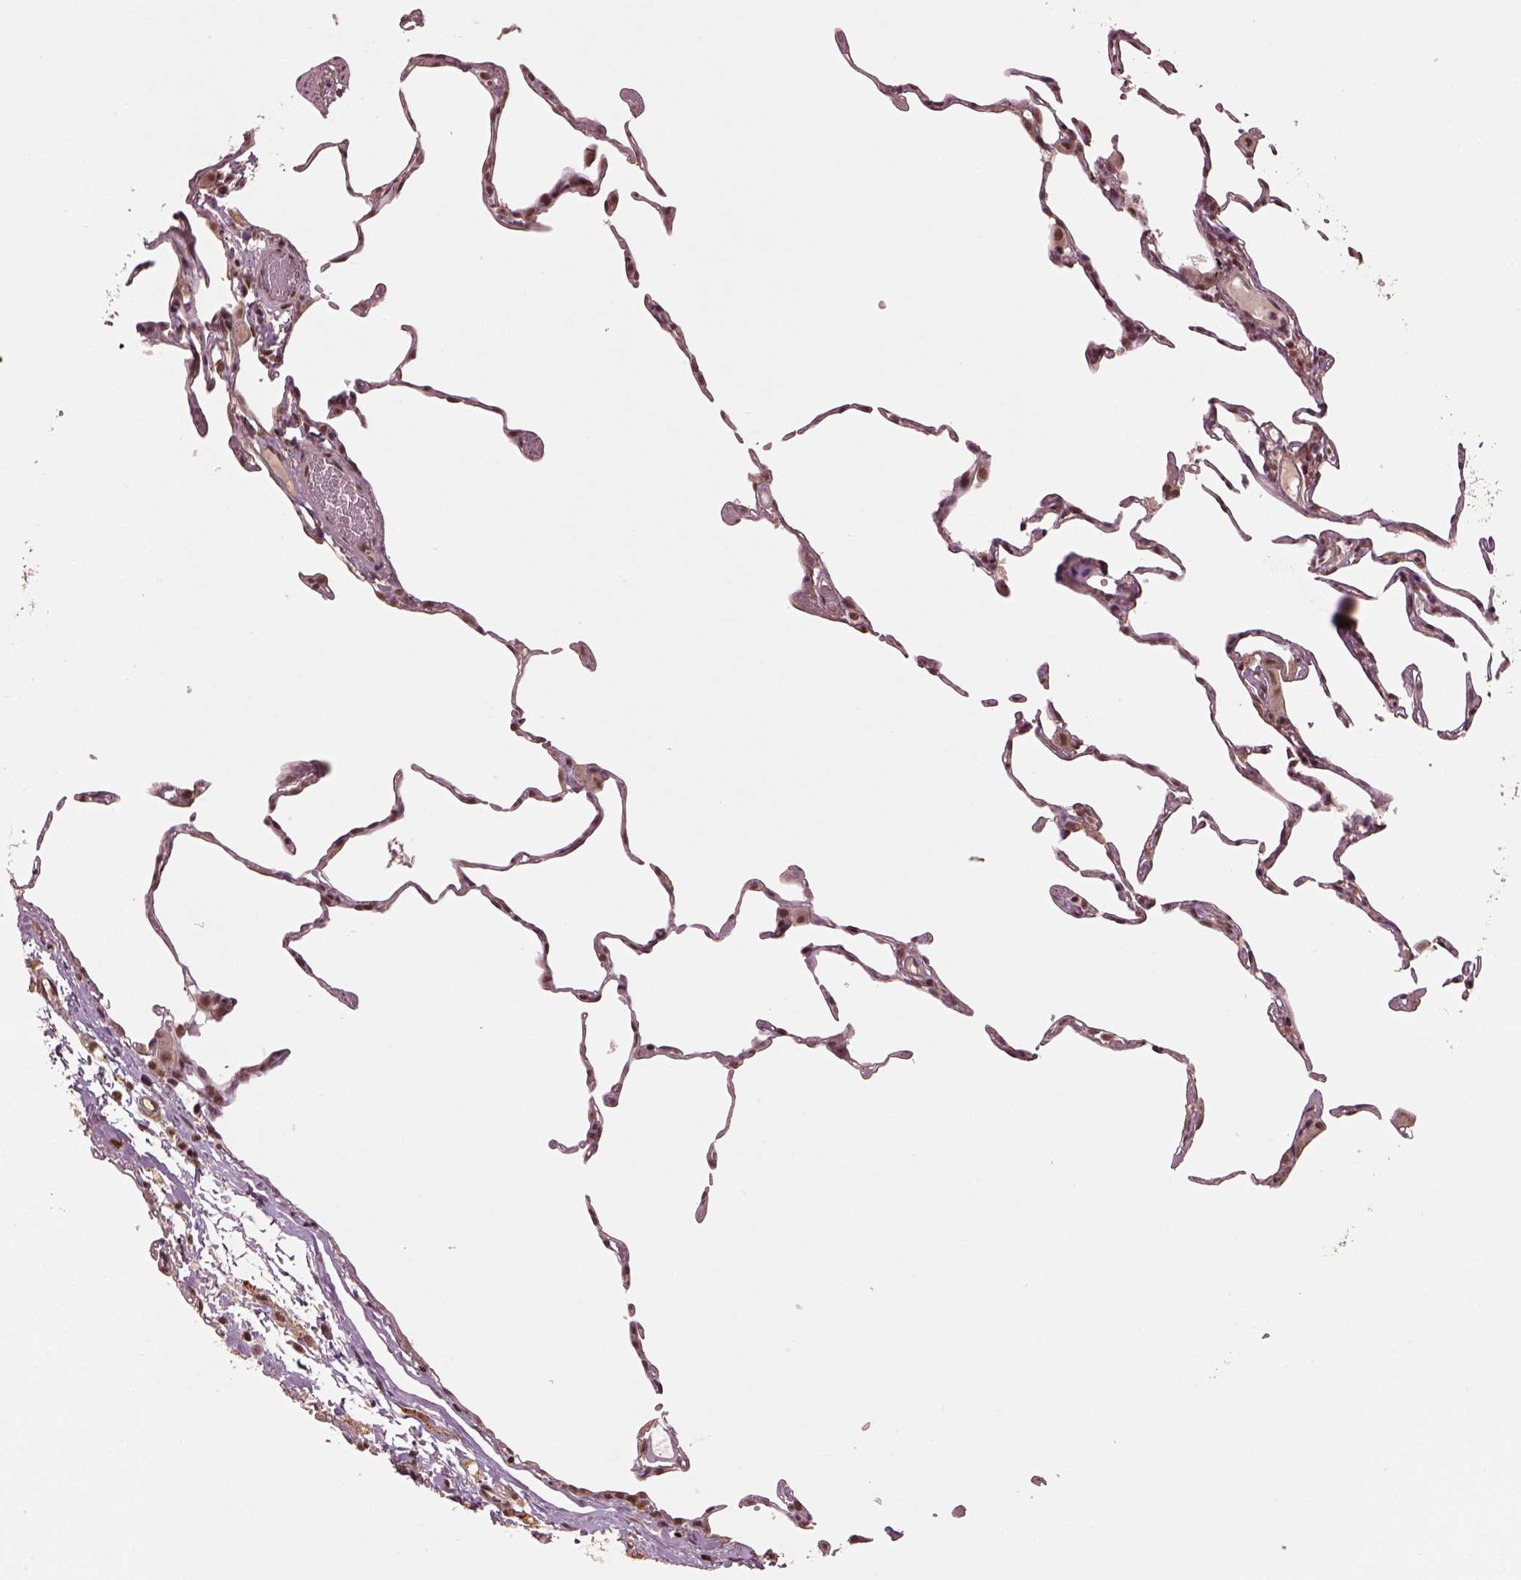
{"staining": {"intensity": "moderate", "quantity": ">75%", "location": "nuclear"}, "tissue": "lung", "cell_type": "Alveolar cells", "image_type": "normal", "snomed": [{"axis": "morphology", "description": "Normal tissue, NOS"}, {"axis": "topography", "description": "Lung"}], "caption": "This micrograph displays unremarkable lung stained with IHC to label a protein in brown. The nuclear of alveolar cells show moderate positivity for the protein. Nuclei are counter-stained blue.", "gene": "BRD9", "patient": {"sex": "female", "age": 57}}